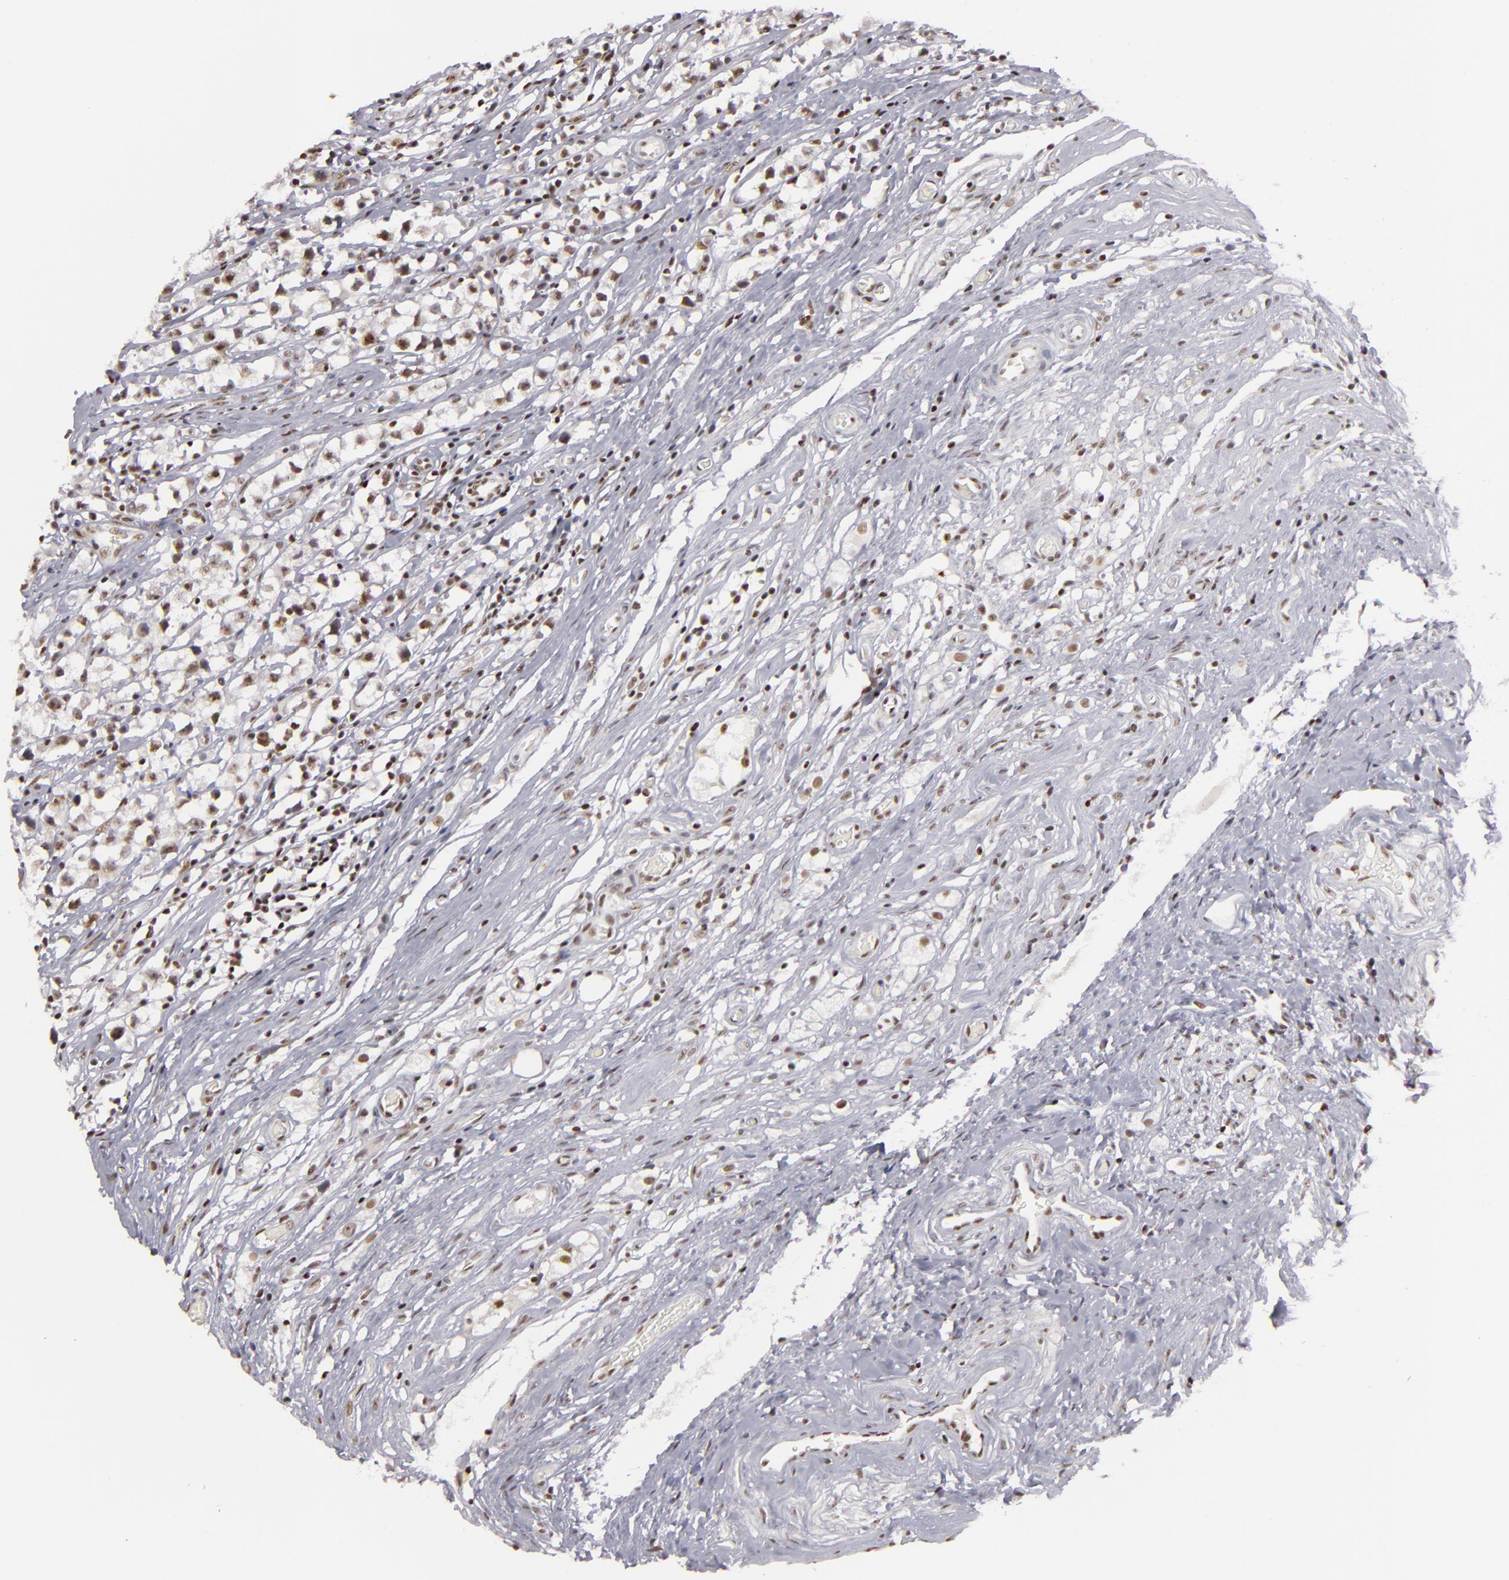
{"staining": {"intensity": "weak", "quantity": "<25%", "location": "nuclear"}, "tissue": "testis cancer", "cell_type": "Tumor cells", "image_type": "cancer", "snomed": [{"axis": "morphology", "description": "Seminoma, NOS"}, {"axis": "topography", "description": "Testis"}], "caption": "There is no significant expression in tumor cells of testis seminoma.", "gene": "DAXX", "patient": {"sex": "male", "age": 35}}